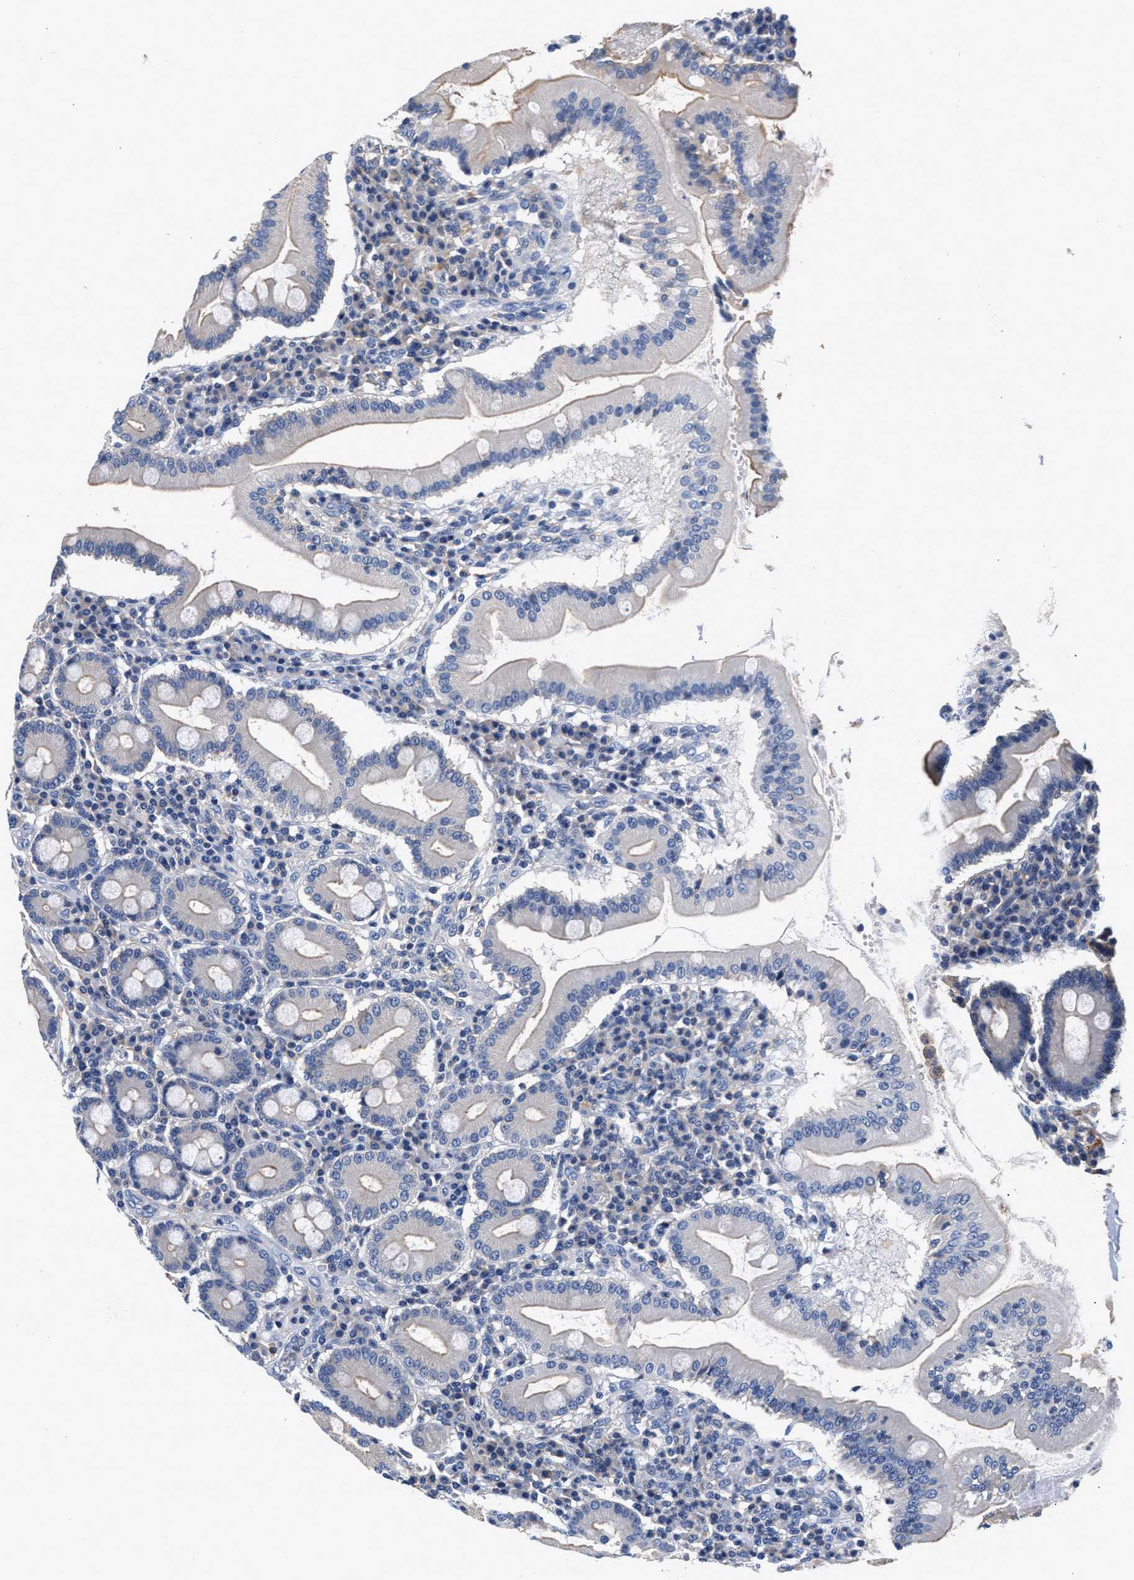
{"staining": {"intensity": "moderate", "quantity": "25%-75%", "location": "cytoplasmic/membranous"}, "tissue": "duodenum", "cell_type": "Glandular cells", "image_type": "normal", "snomed": [{"axis": "morphology", "description": "Normal tissue, NOS"}, {"axis": "topography", "description": "Duodenum"}], "caption": "High-magnification brightfield microscopy of normal duodenum stained with DAB (brown) and counterstained with hematoxylin (blue). glandular cells exhibit moderate cytoplasmic/membranous expression is seen in approximately25%-75% of cells. The protein is shown in brown color, while the nuclei are stained blue.", "gene": "GNAI3", "patient": {"sex": "male", "age": 50}}